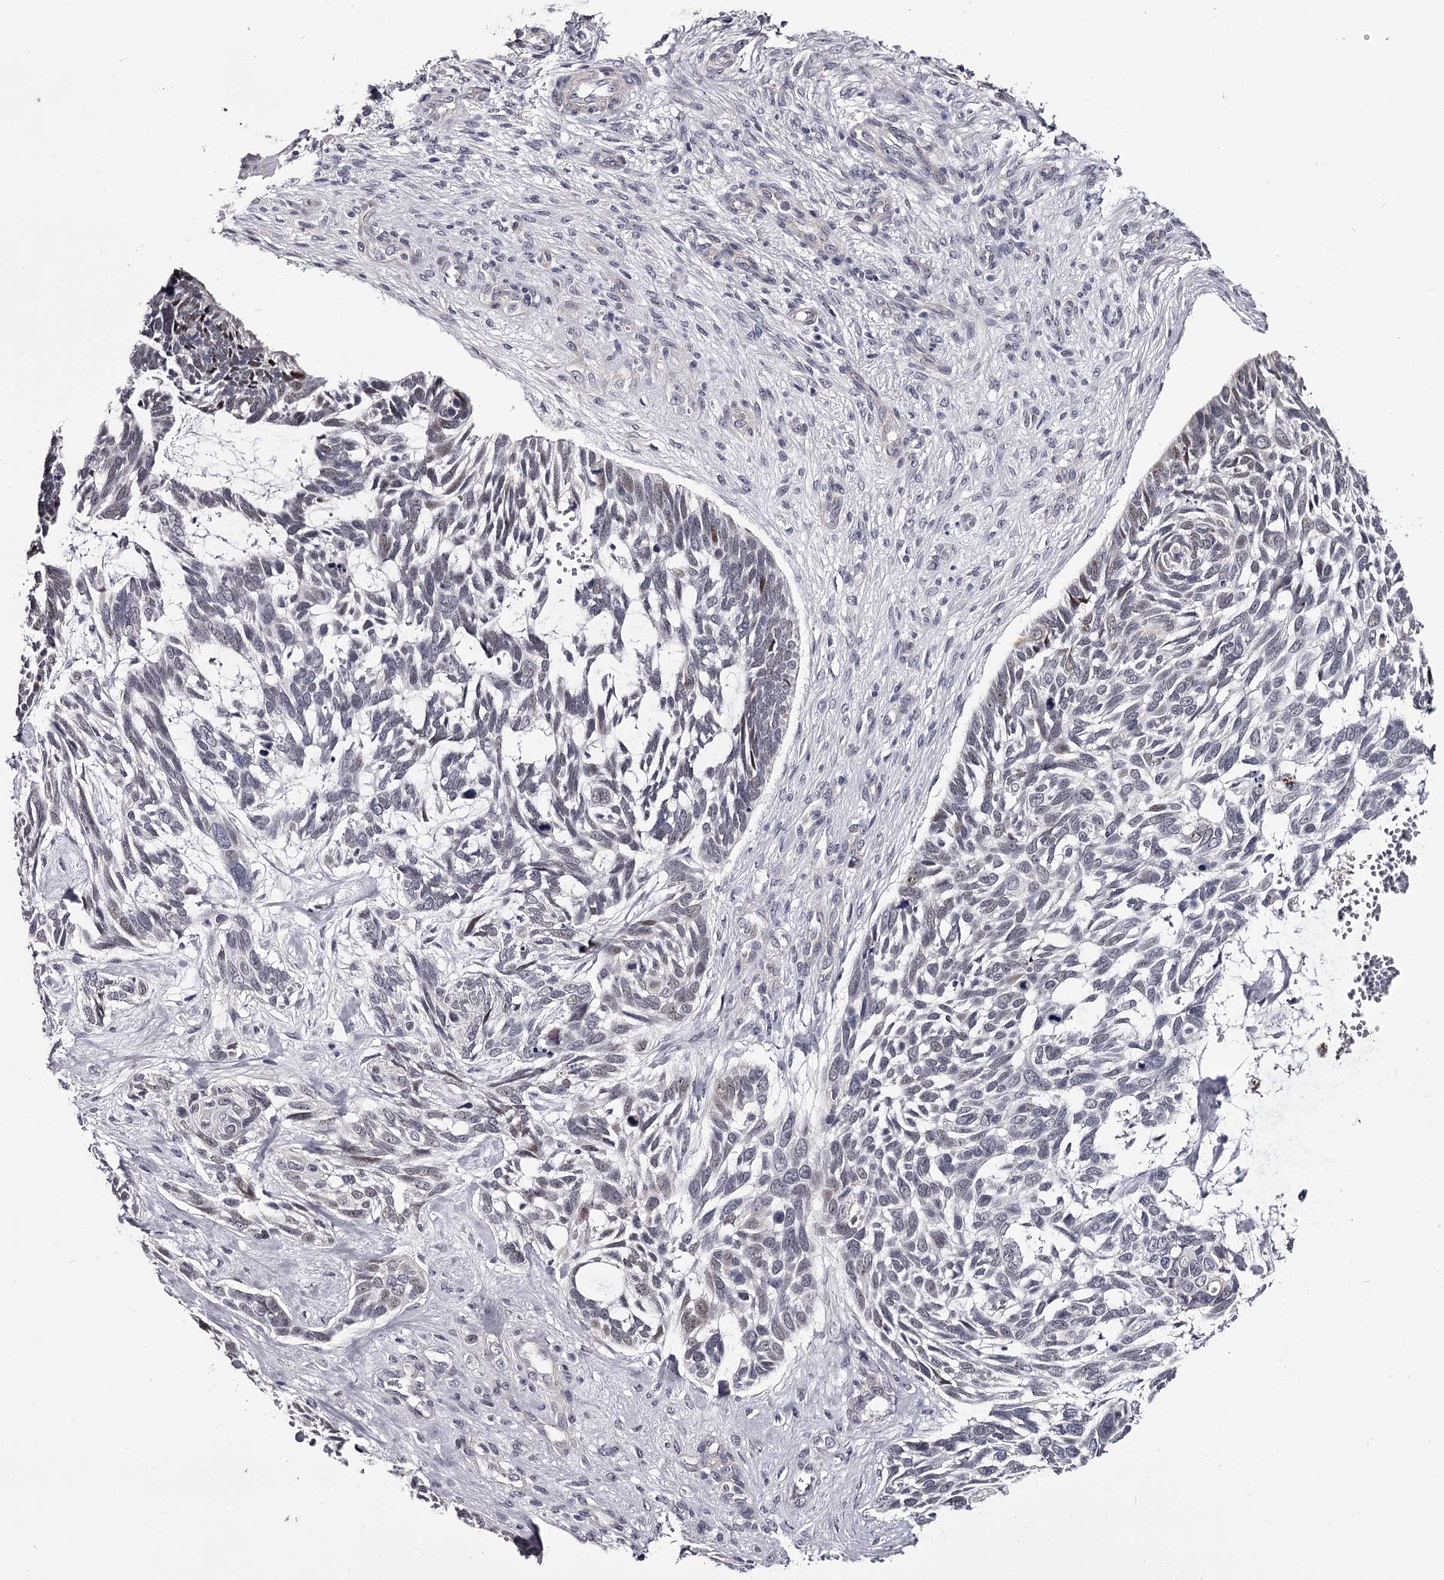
{"staining": {"intensity": "negative", "quantity": "none", "location": "none"}, "tissue": "skin cancer", "cell_type": "Tumor cells", "image_type": "cancer", "snomed": [{"axis": "morphology", "description": "Basal cell carcinoma"}, {"axis": "topography", "description": "Skin"}], "caption": "This is an immunohistochemistry (IHC) histopathology image of skin cancer. There is no positivity in tumor cells.", "gene": "OVOL2", "patient": {"sex": "male", "age": 88}}